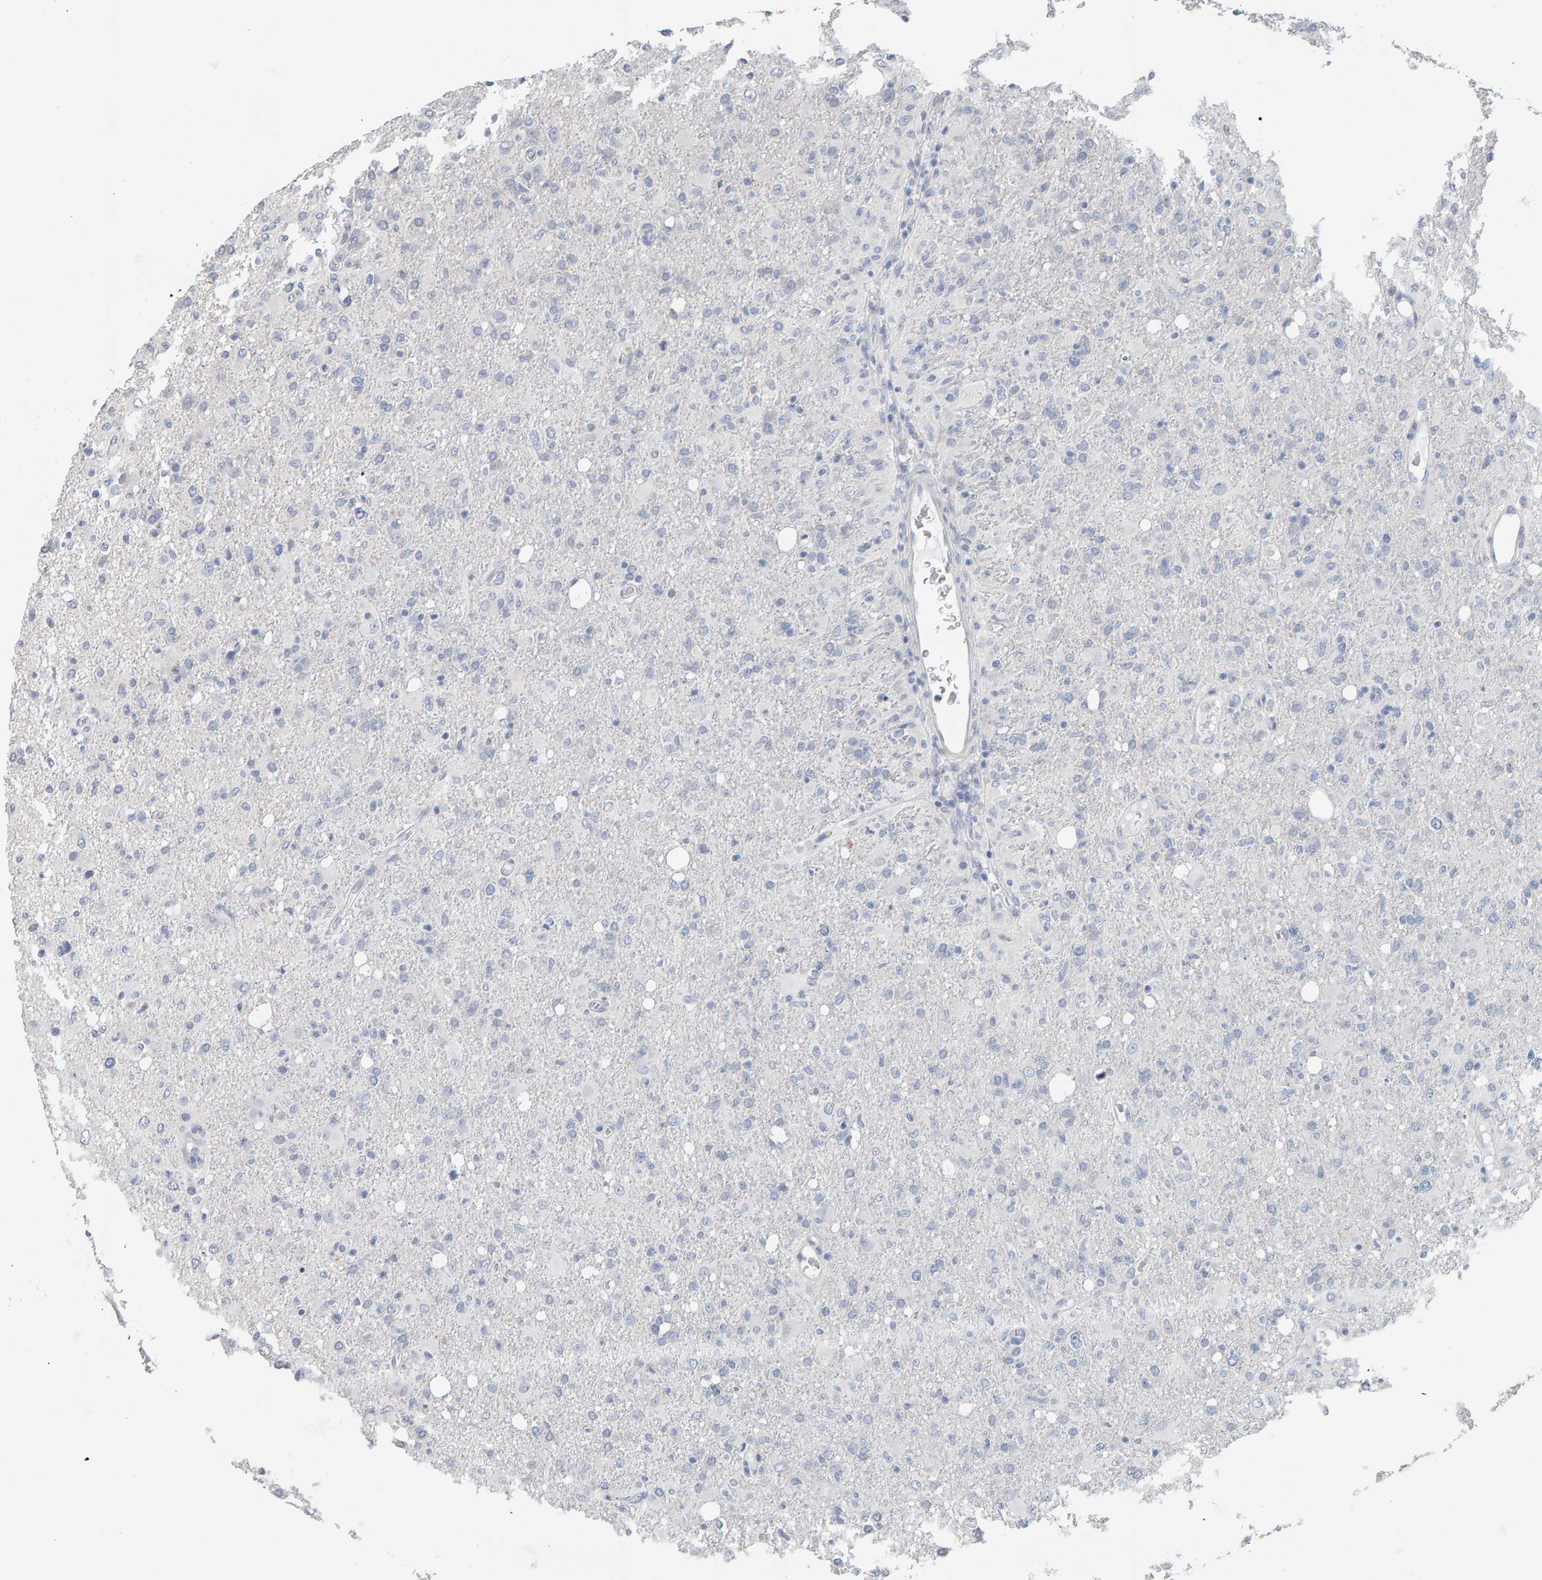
{"staining": {"intensity": "negative", "quantity": "none", "location": "none"}, "tissue": "glioma", "cell_type": "Tumor cells", "image_type": "cancer", "snomed": [{"axis": "morphology", "description": "Glioma, malignant, High grade"}, {"axis": "topography", "description": "Brain"}], "caption": "Glioma stained for a protein using immunohistochemistry (IHC) demonstrates no staining tumor cells.", "gene": "ADHFE1", "patient": {"sex": "female", "age": 57}}